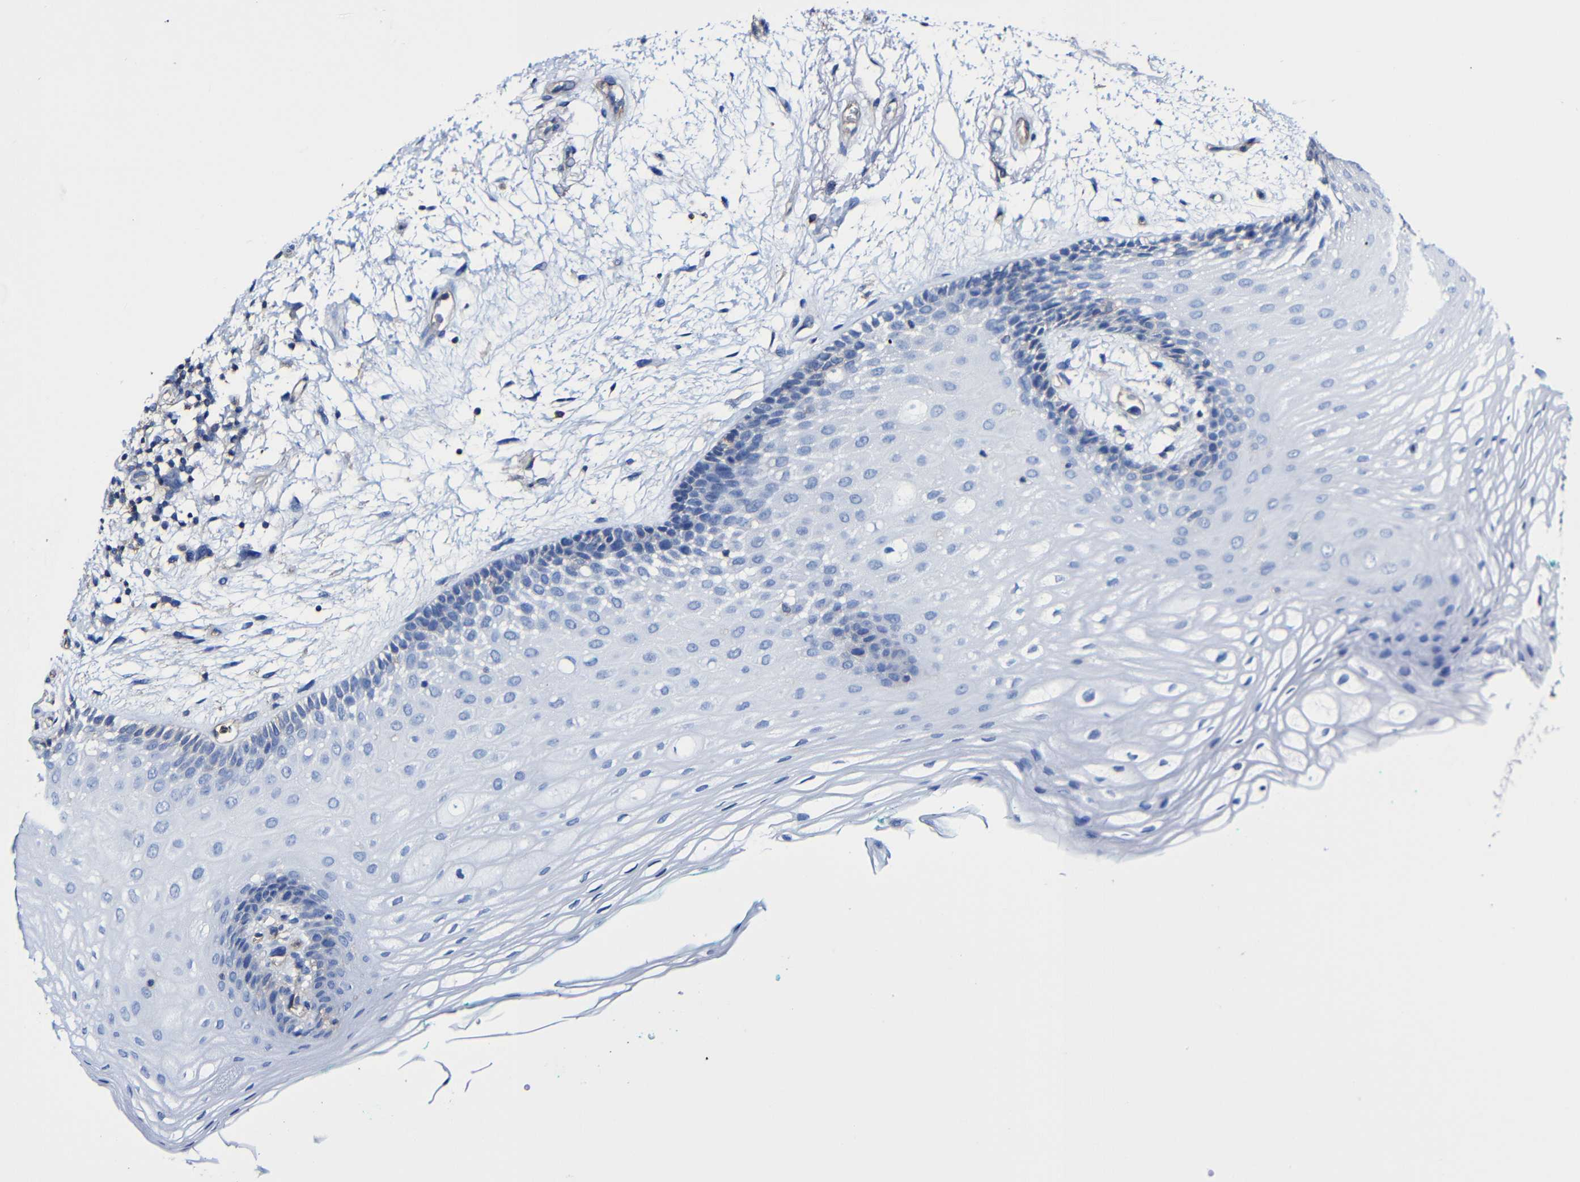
{"staining": {"intensity": "negative", "quantity": "none", "location": "none"}, "tissue": "oral mucosa", "cell_type": "Squamous epithelial cells", "image_type": "normal", "snomed": [{"axis": "morphology", "description": "Normal tissue, NOS"}, {"axis": "topography", "description": "Skeletal muscle"}, {"axis": "topography", "description": "Oral tissue"}, {"axis": "topography", "description": "Peripheral nerve tissue"}], "caption": "The IHC micrograph has no significant expression in squamous epithelial cells of oral mucosa.", "gene": "MSN", "patient": {"sex": "female", "age": 84}}